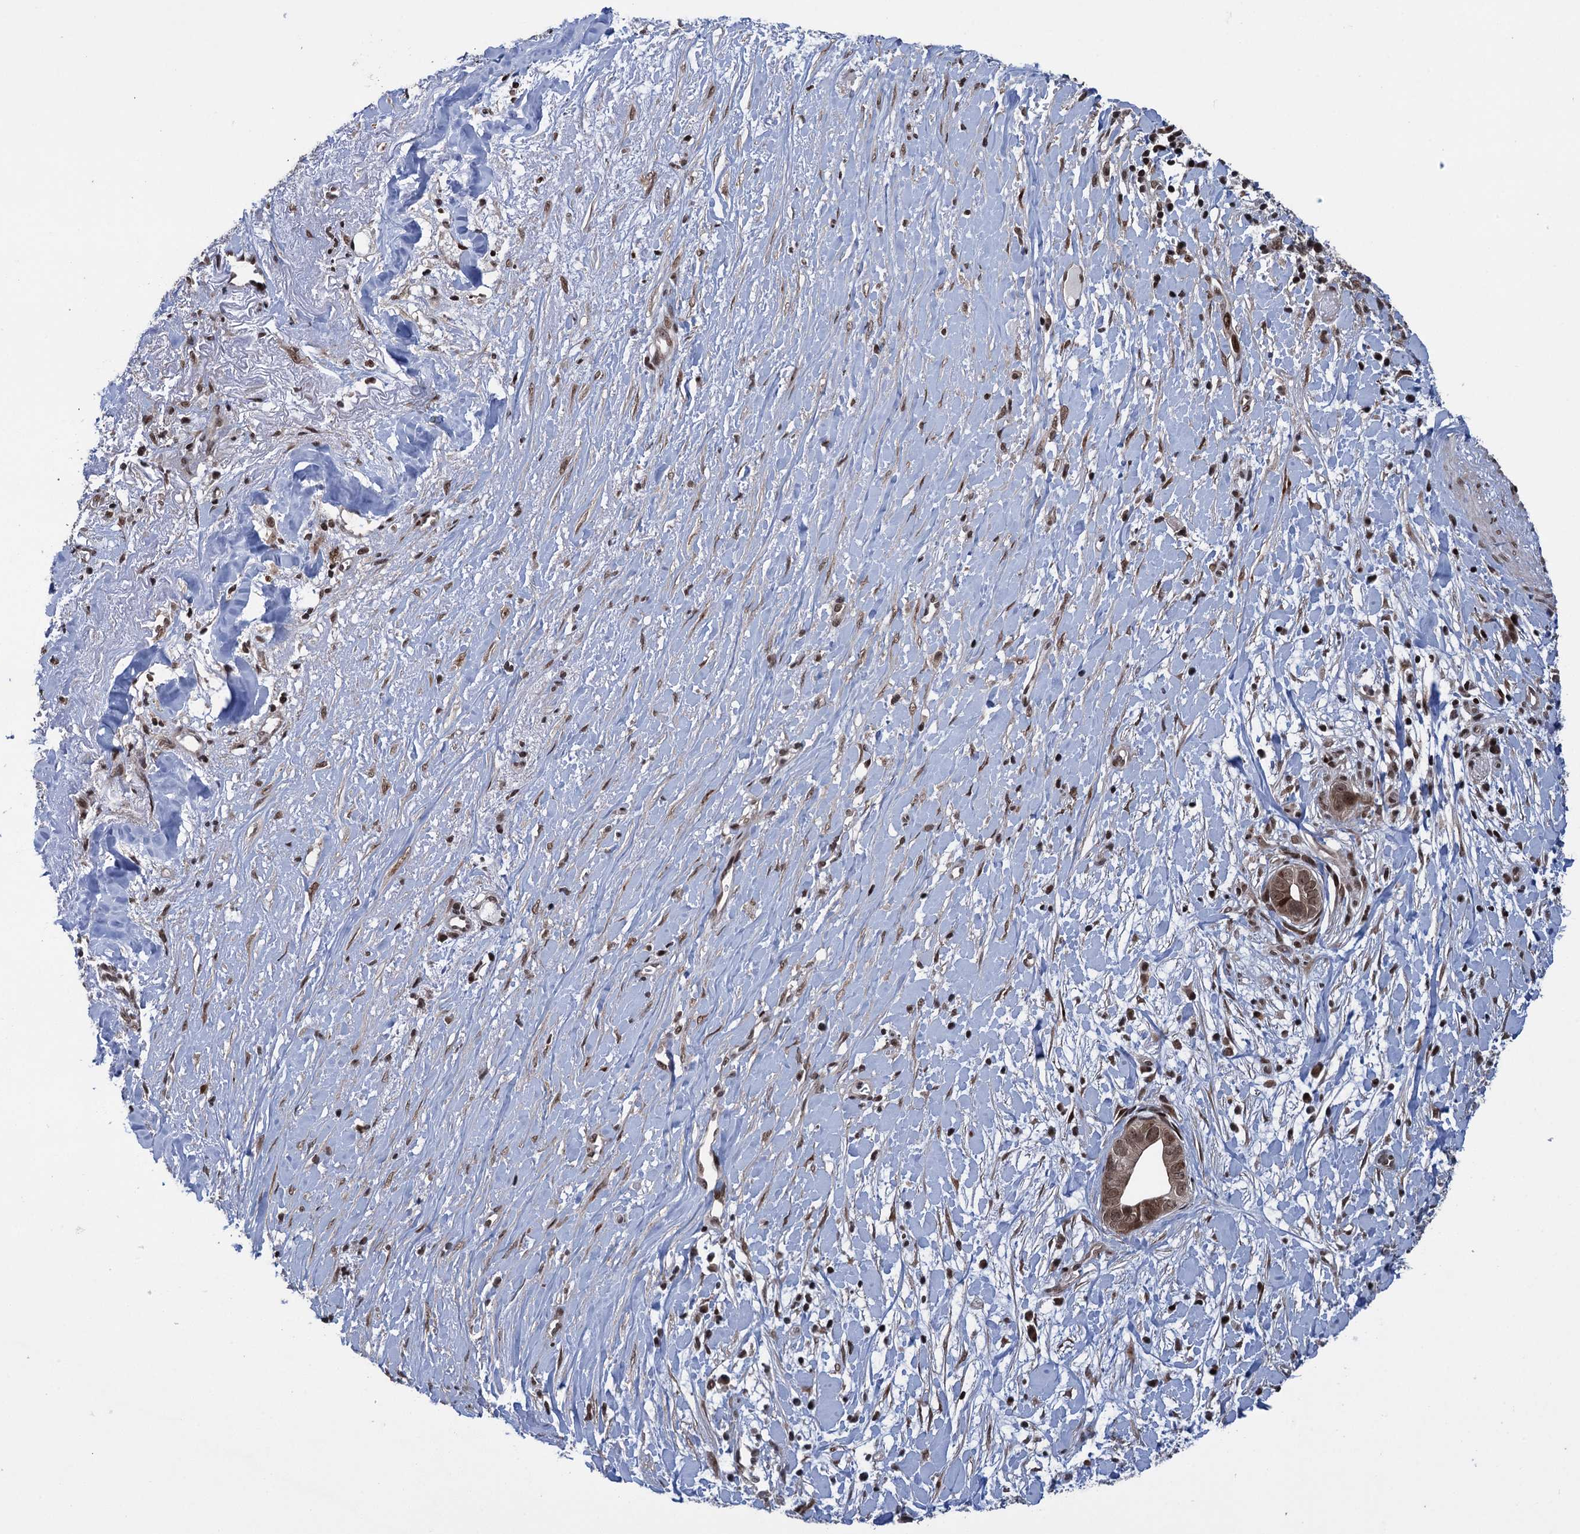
{"staining": {"intensity": "moderate", "quantity": ">75%", "location": "cytoplasmic/membranous,nuclear"}, "tissue": "liver cancer", "cell_type": "Tumor cells", "image_type": "cancer", "snomed": [{"axis": "morphology", "description": "Cholangiocarcinoma"}, {"axis": "topography", "description": "Liver"}], "caption": "The image exhibits immunohistochemical staining of cholangiocarcinoma (liver). There is moderate cytoplasmic/membranous and nuclear positivity is seen in approximately >75% of tumor cells. (DAB (3,3'-diaminobenzidine) IHC, brown staining for protein, blue staining for nuclei).", "gene": "ZNF169", "patient": {"sex": "female", "age": 79}}